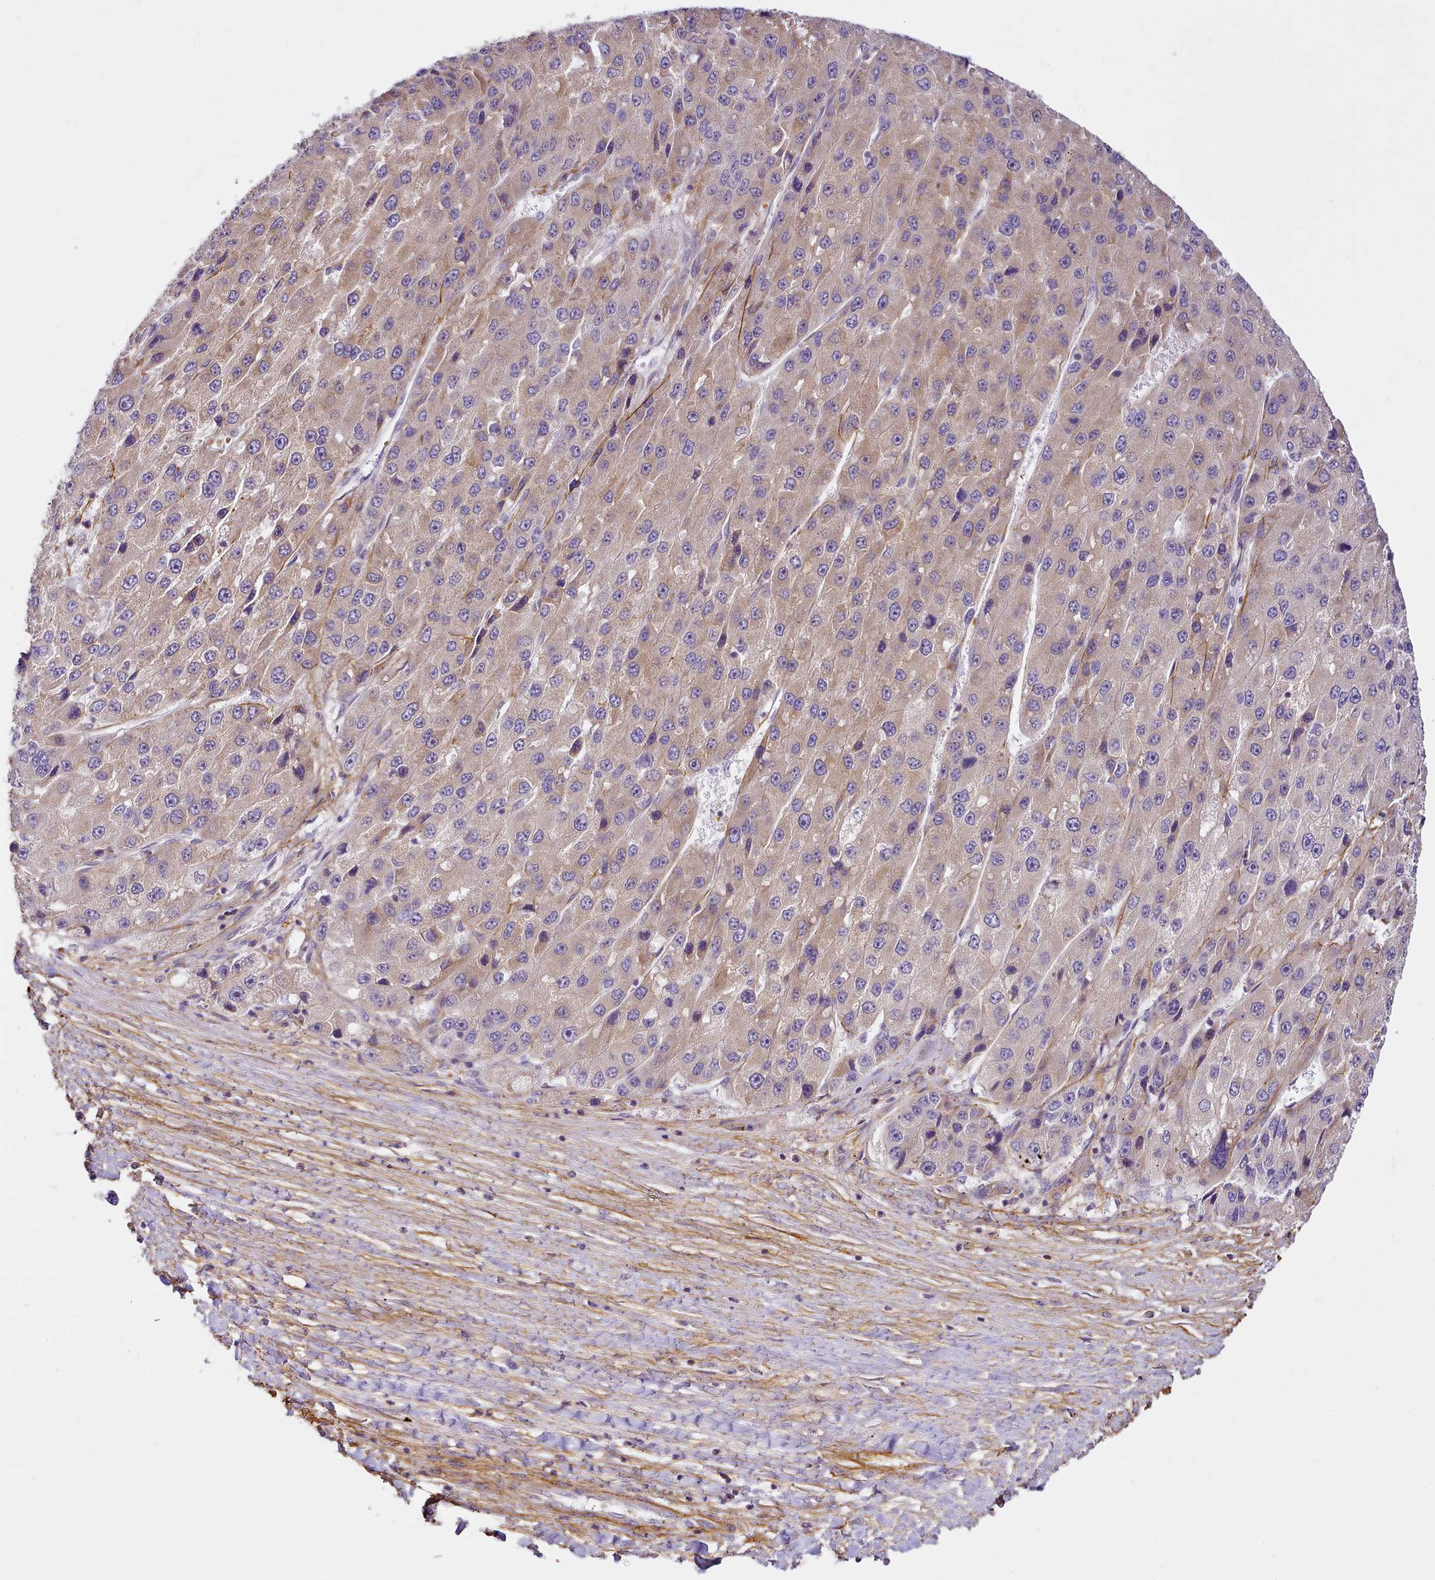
{"staining": {"intensity": "weak", "quantity": "25%-75%", "location": "cytoplasmic/membranous"}, "tissue": "liver cancer", "cell_type": "Tumor cells", "image_type": "cancer", "snomed": [{"axis": "morphology", "description": "Carcinoma, Hepatocellular, NOS"}, {"axis": "topography", "description": "Liver"}], "caption": "IHC staining of hepatocellular carcinoma (liver), which displays low levels of weak cytoplasmic/membranous staining in about 25%-75% of tumor cells indicating weak cytoplasmic/membranous protein staining. The staining was performed using DAB (3,3'-diaminobenzidine) (brown) for protein detection and nuclei were counterstained in hematoxylin (blue).", "gene": "NBPF1", "patient": {"sex": "female", "age": 73}}